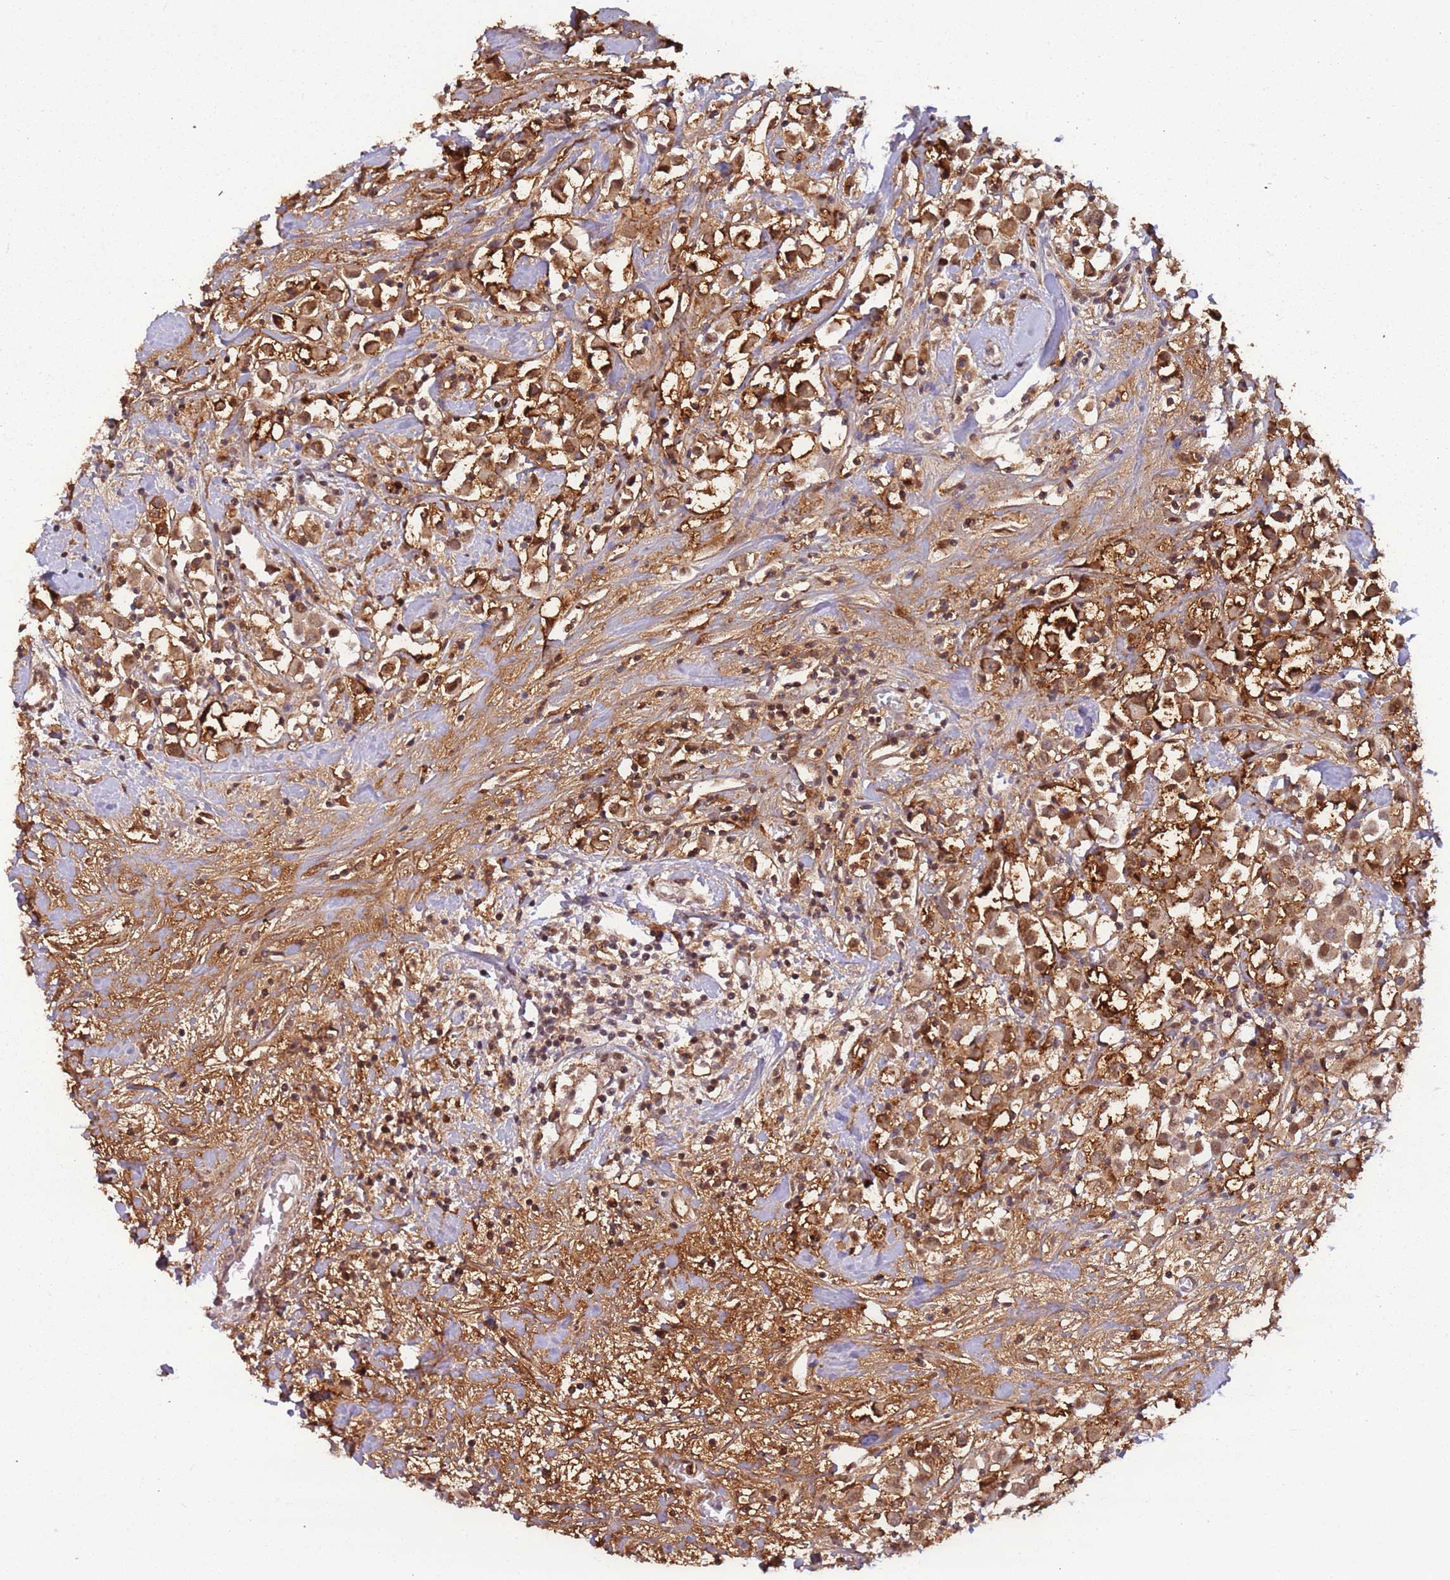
{"staining": {"intensity": "moderate", "quantity": ">75%", "location": "nuclear"}, "tissue": "breast cancer", "cell_type": "Tumor cells", "image_type": "cancer", "snomed": [{"axis": "morphology", "description": "Duct carcinoma"}, {"axis": "topography", "description": "Breast"}], "caption": "This is an image of immunohistochemistry (IHC) staining of breast cancer (infiltrating ductal carcinoma), which shows moderate expression in the nuclear of tumor cells.", "gene": "POLR3H", "patient": {"sex": "female", "age": 61}}